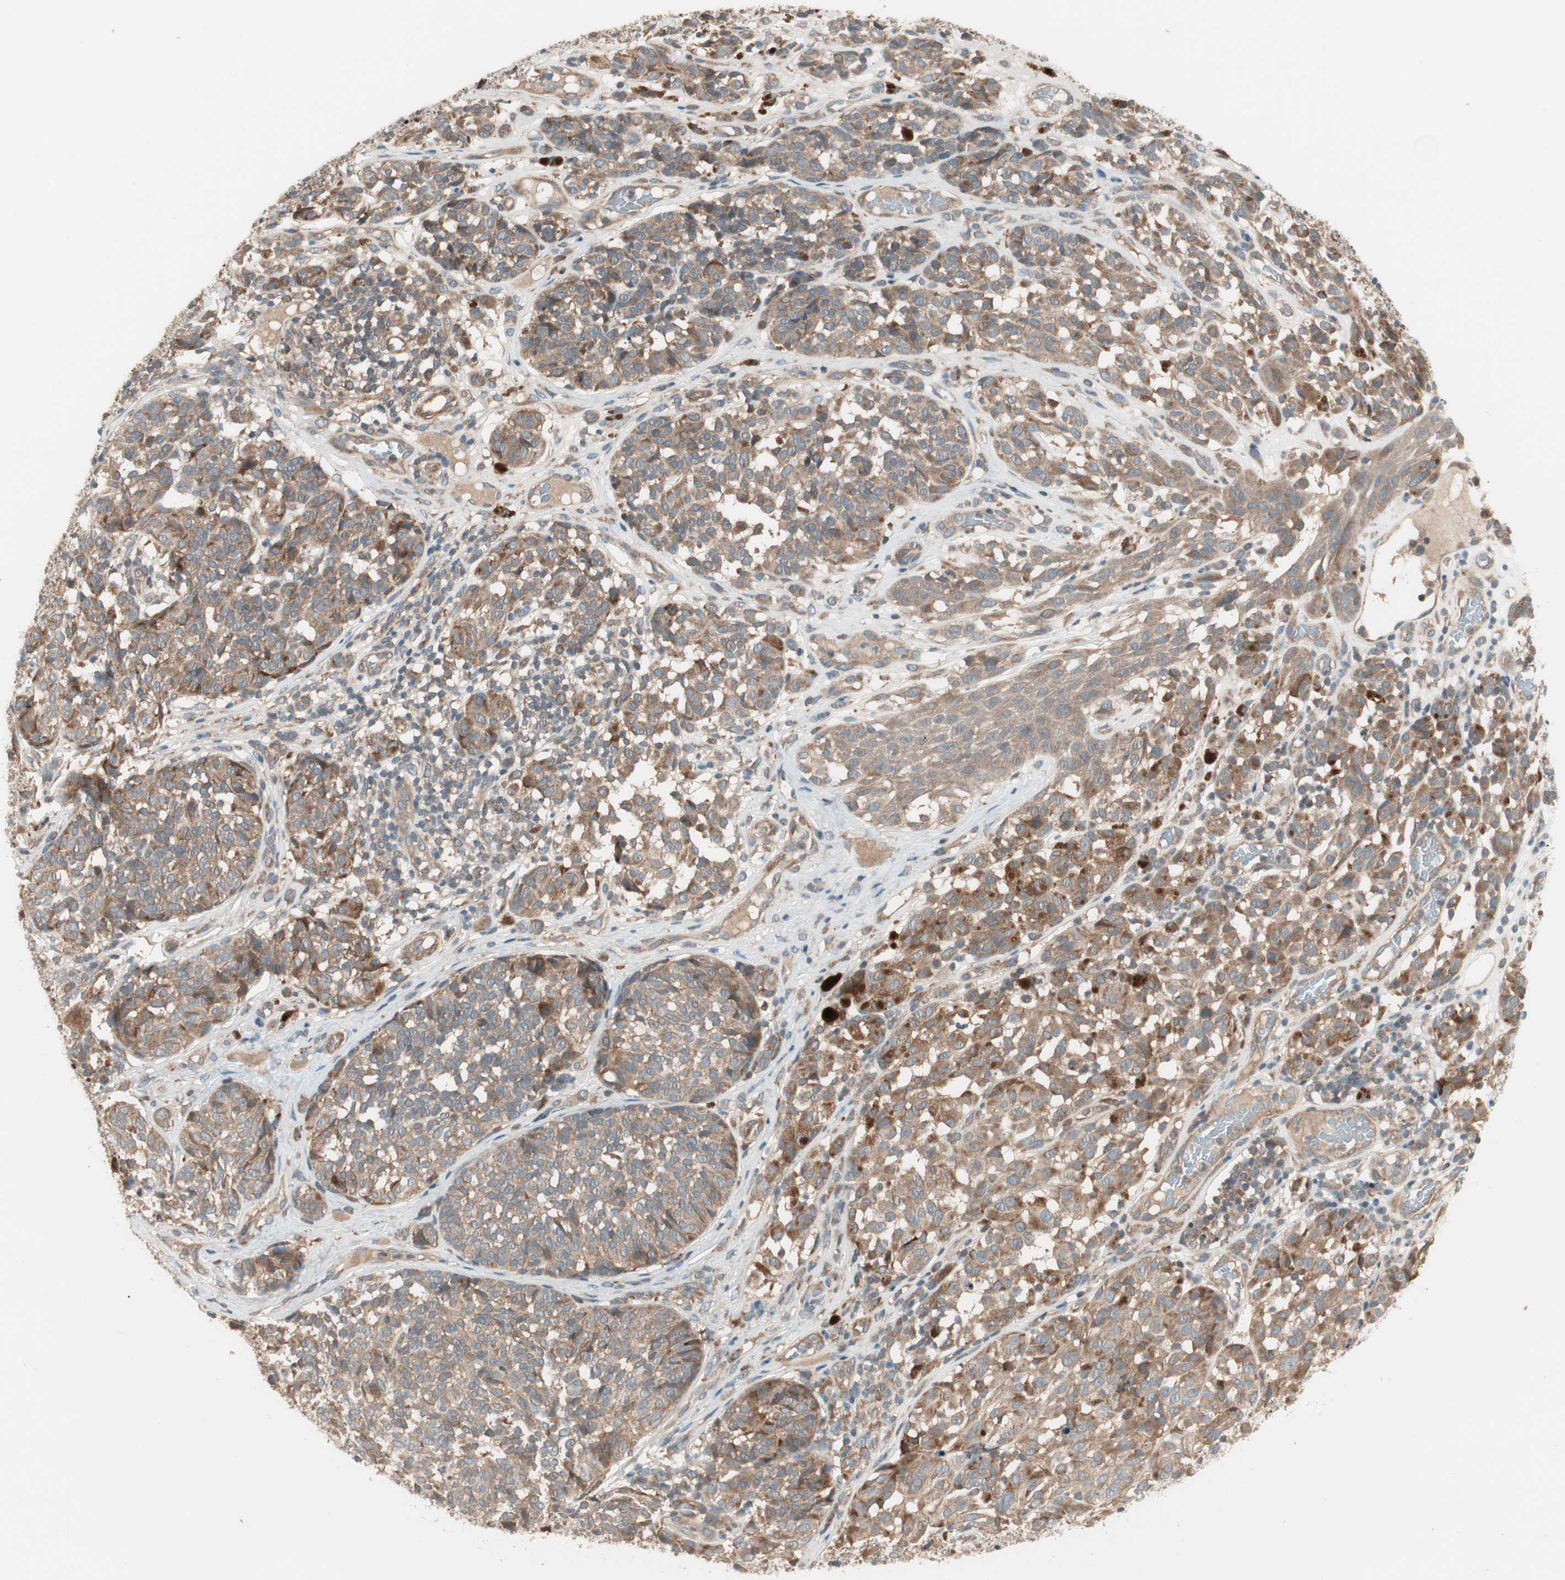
{"staining": {"intensity": "moderate", "quantity": ">75%", "location": "cytoplasmic/membranous"}, "tissue": "melanoma", "cell_type": "Tumor cells", "image_type": "cancer", "snomed": [{"axis": "morphology", "description": "Malignant melanoma, NOS"}, {"axis": "topography", "description": "Skin"}], "caption": "High-magnification brightfield microscopy of melanoma stained with DAB (brown) and counterstained with hematoxylin (blue). tumor cells exhibit moderate cytoplasmic/membranous expression is present in about>75% of cells.", "gene": "SFRP1", "patient": {"sex": "female", "age": 46}}